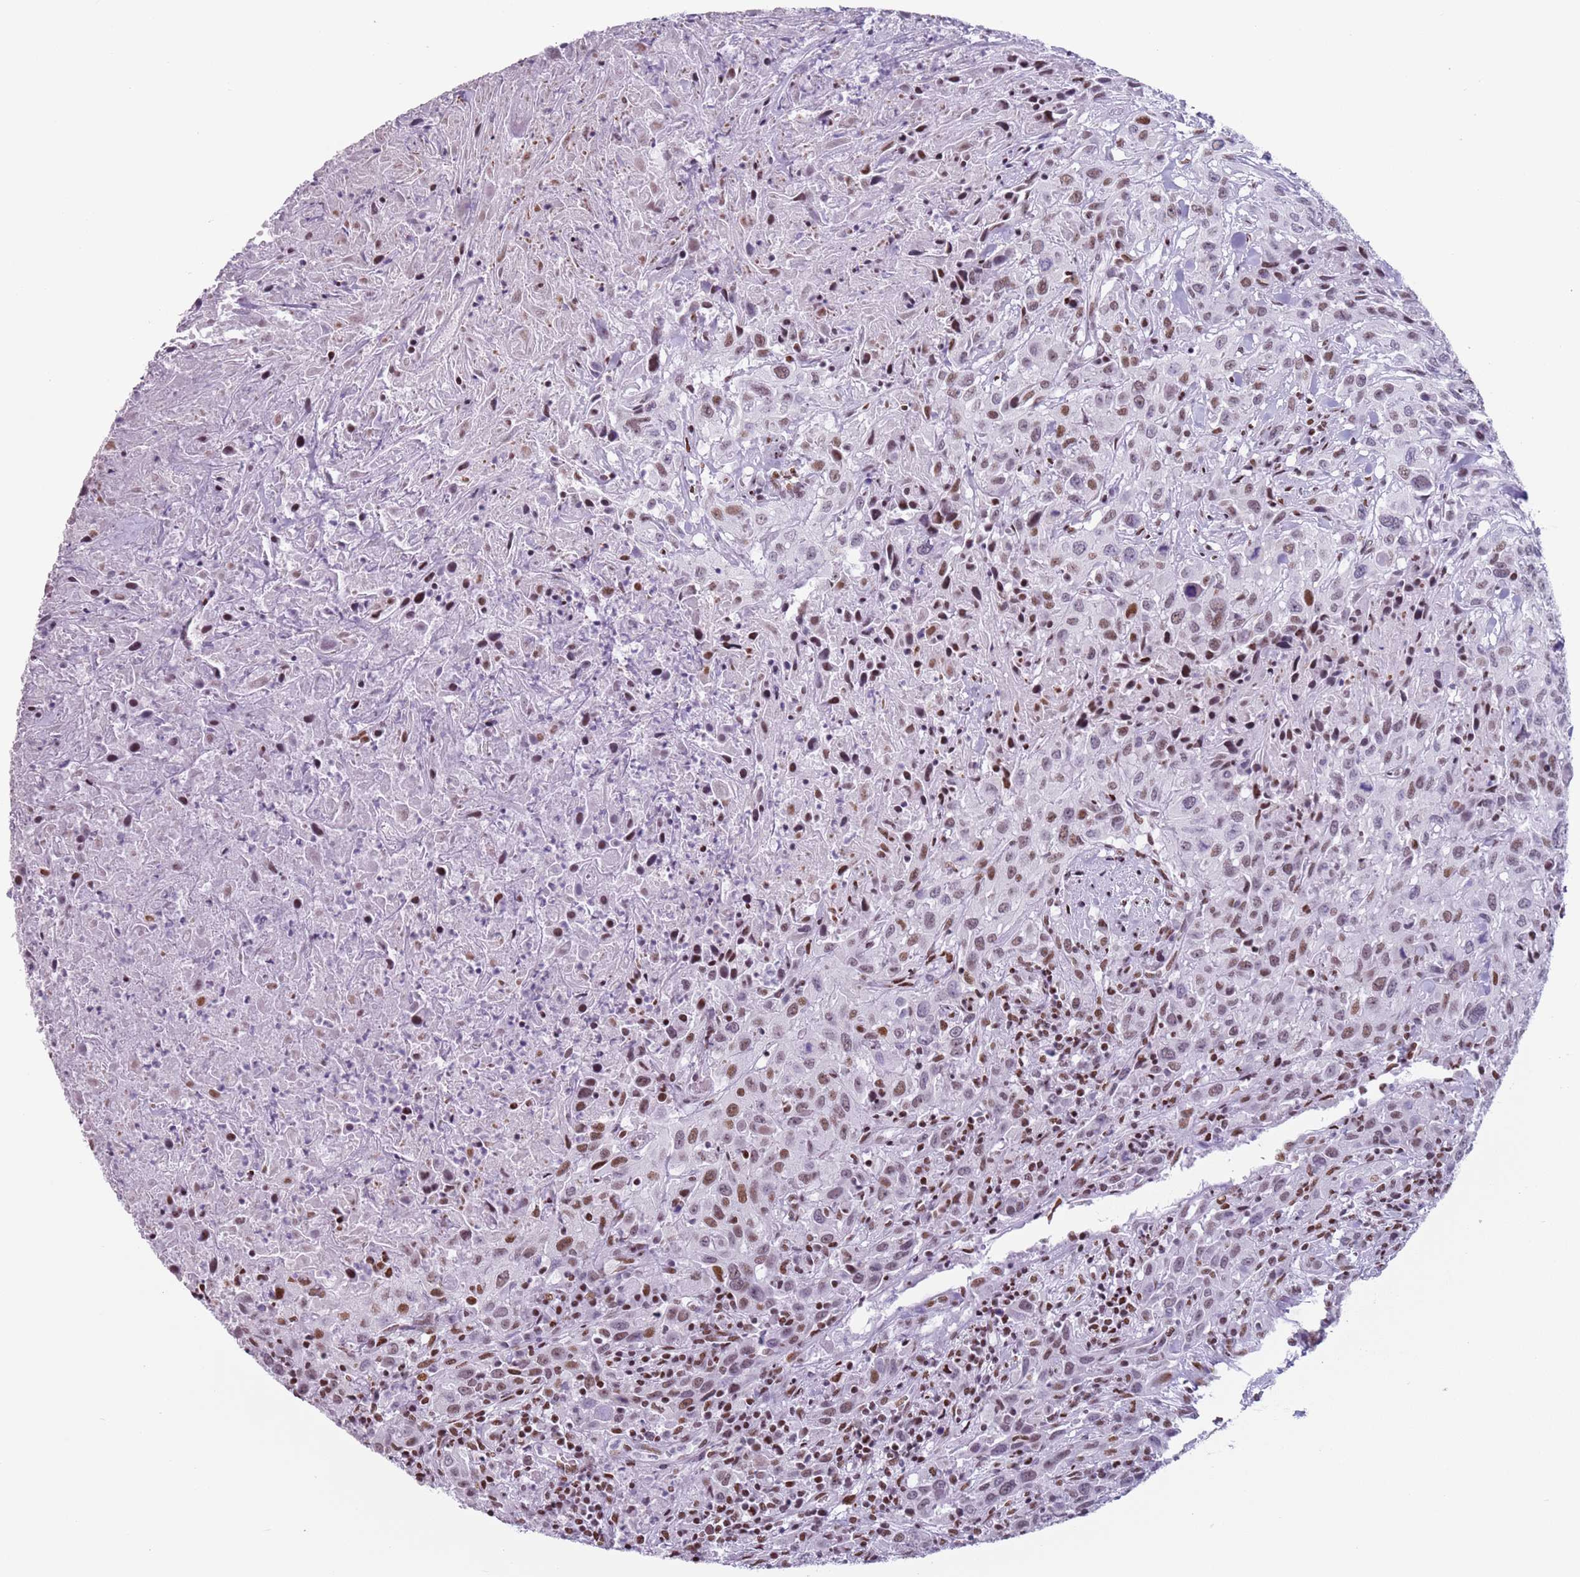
{"staining": {"intensity": "moderate", "quantity": "25%-75%", "location": "nuclear"}, "tissue": "urothelial cancer", "cell_type": "Tumor cells", "image_type": "cancer", "snomed": [{"axis": "morphology", "description": "Urothelial carcinoma, High grade"}, {"axis": "topography", "description": "Urinary bladder"}], "caption": "DAB (3,3'-diaminobenzidine) immunohistochemical staining of urothelial cancer exhibits moderate nuclear protein positivity in about 25%-75% of tumor cells. Immunohistochemistry (ihc) stains the protein in brown and the nuclei are stained blue.", "gene": "FAM104B", "patient": {"sex": "male", "age": 61}}